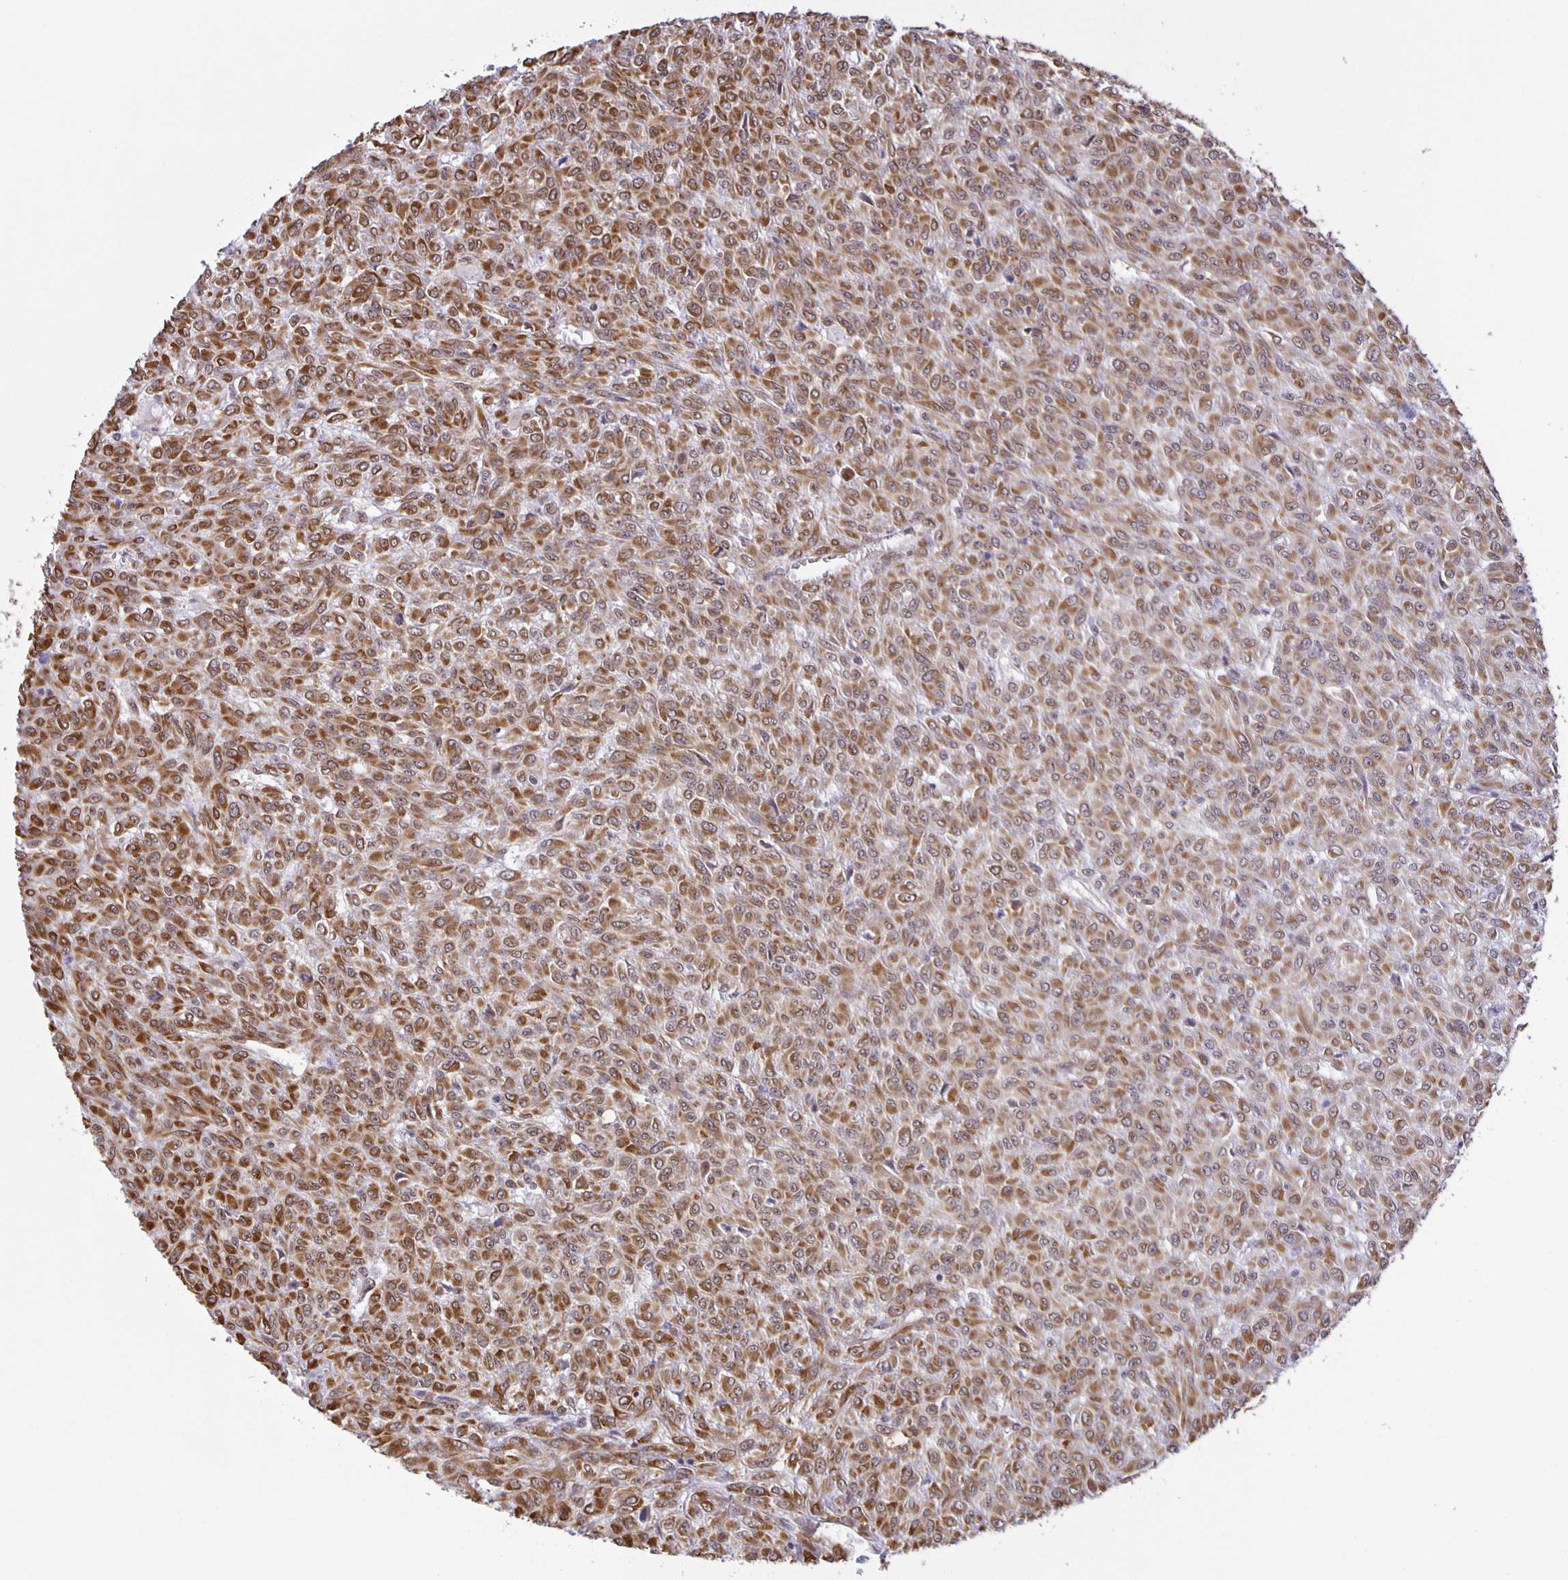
{"staining": {"intensity": "moderate", "quantity": ">75%", "location": "cytoplasmic/membranous"}, "tissue": "renal cancer", "cell_type": "Tumor cells", "image_type": "cancer", "snomed": [{"axis": "morphology", "description": "Adenocarcinoma, NOS"}, {"axis": "topography", "description": "Kidney"}], "caption": "There is medium levels of moderate cytoplasmic/membranous positivity in tumor cells of adenocarcinoma (renal), as demonstrated by immunohistochemical staining (brown color).", "gene": "ZRANB2", "patient": {"sex": "male", "age": 58}}